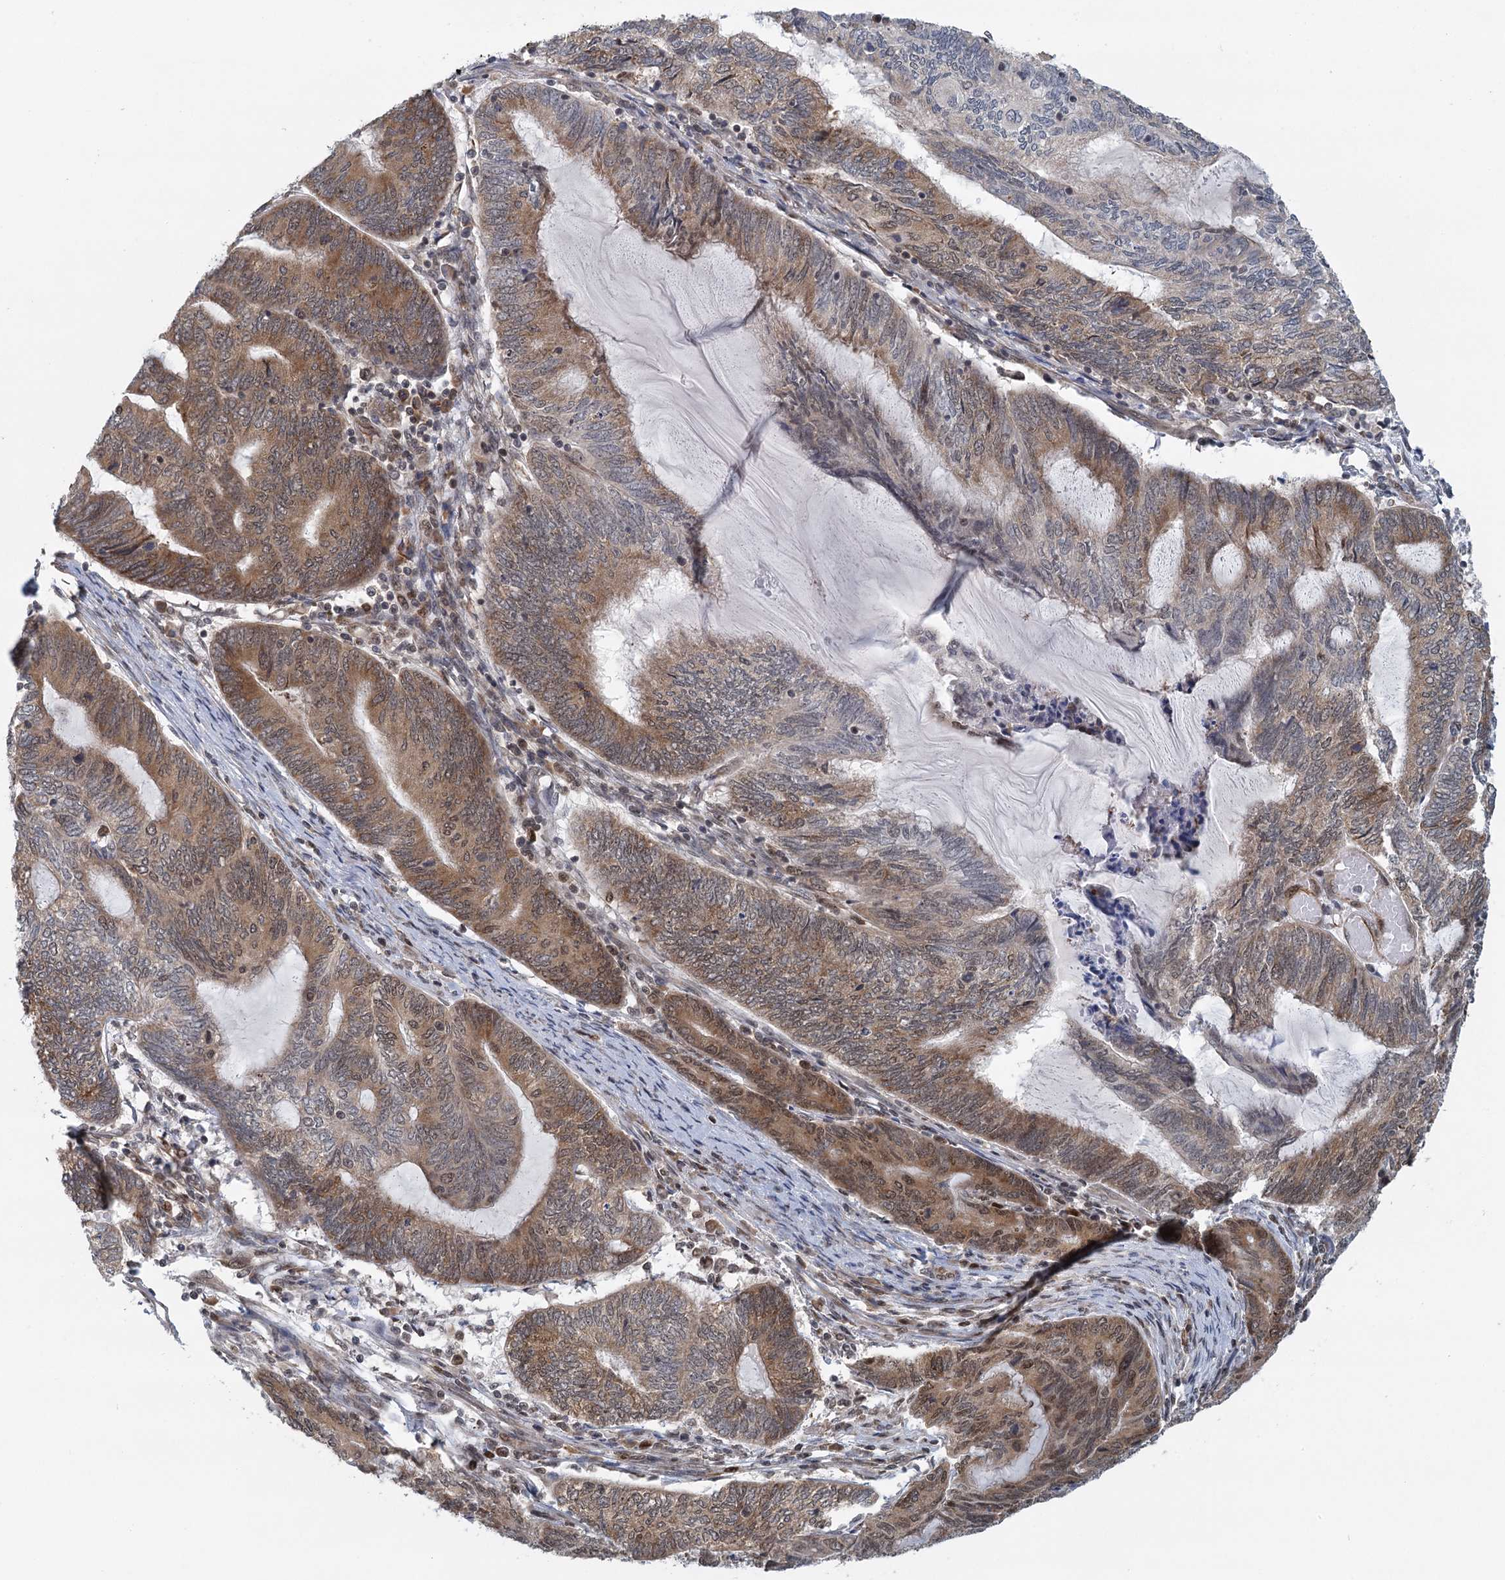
{"staining": {"intensity": "moderate", "quantity": ">75%", "location": "cytoplasmic/membranous,nuclear"}, "tissue": "endometrial cancer", "cell_type": "Tumor cells", "image_type": "cancer", "snomed": [{"axis": "morphology", "description": "Adenocarcinoma, NOS"}, {"axis": "topography", "description": "Uterus"}, {"axis": "topography", "description": "Endometrium"}], "caption": "Protein expression analysis of human endometrial cancer (adenocarcinoma) reveals moderate cytoplasmic/membranous and nuclear positivity in approximately >75% of tumor cells.", "gene": "GPATCH11", "patient": {"sex": "female", "age": 70}}